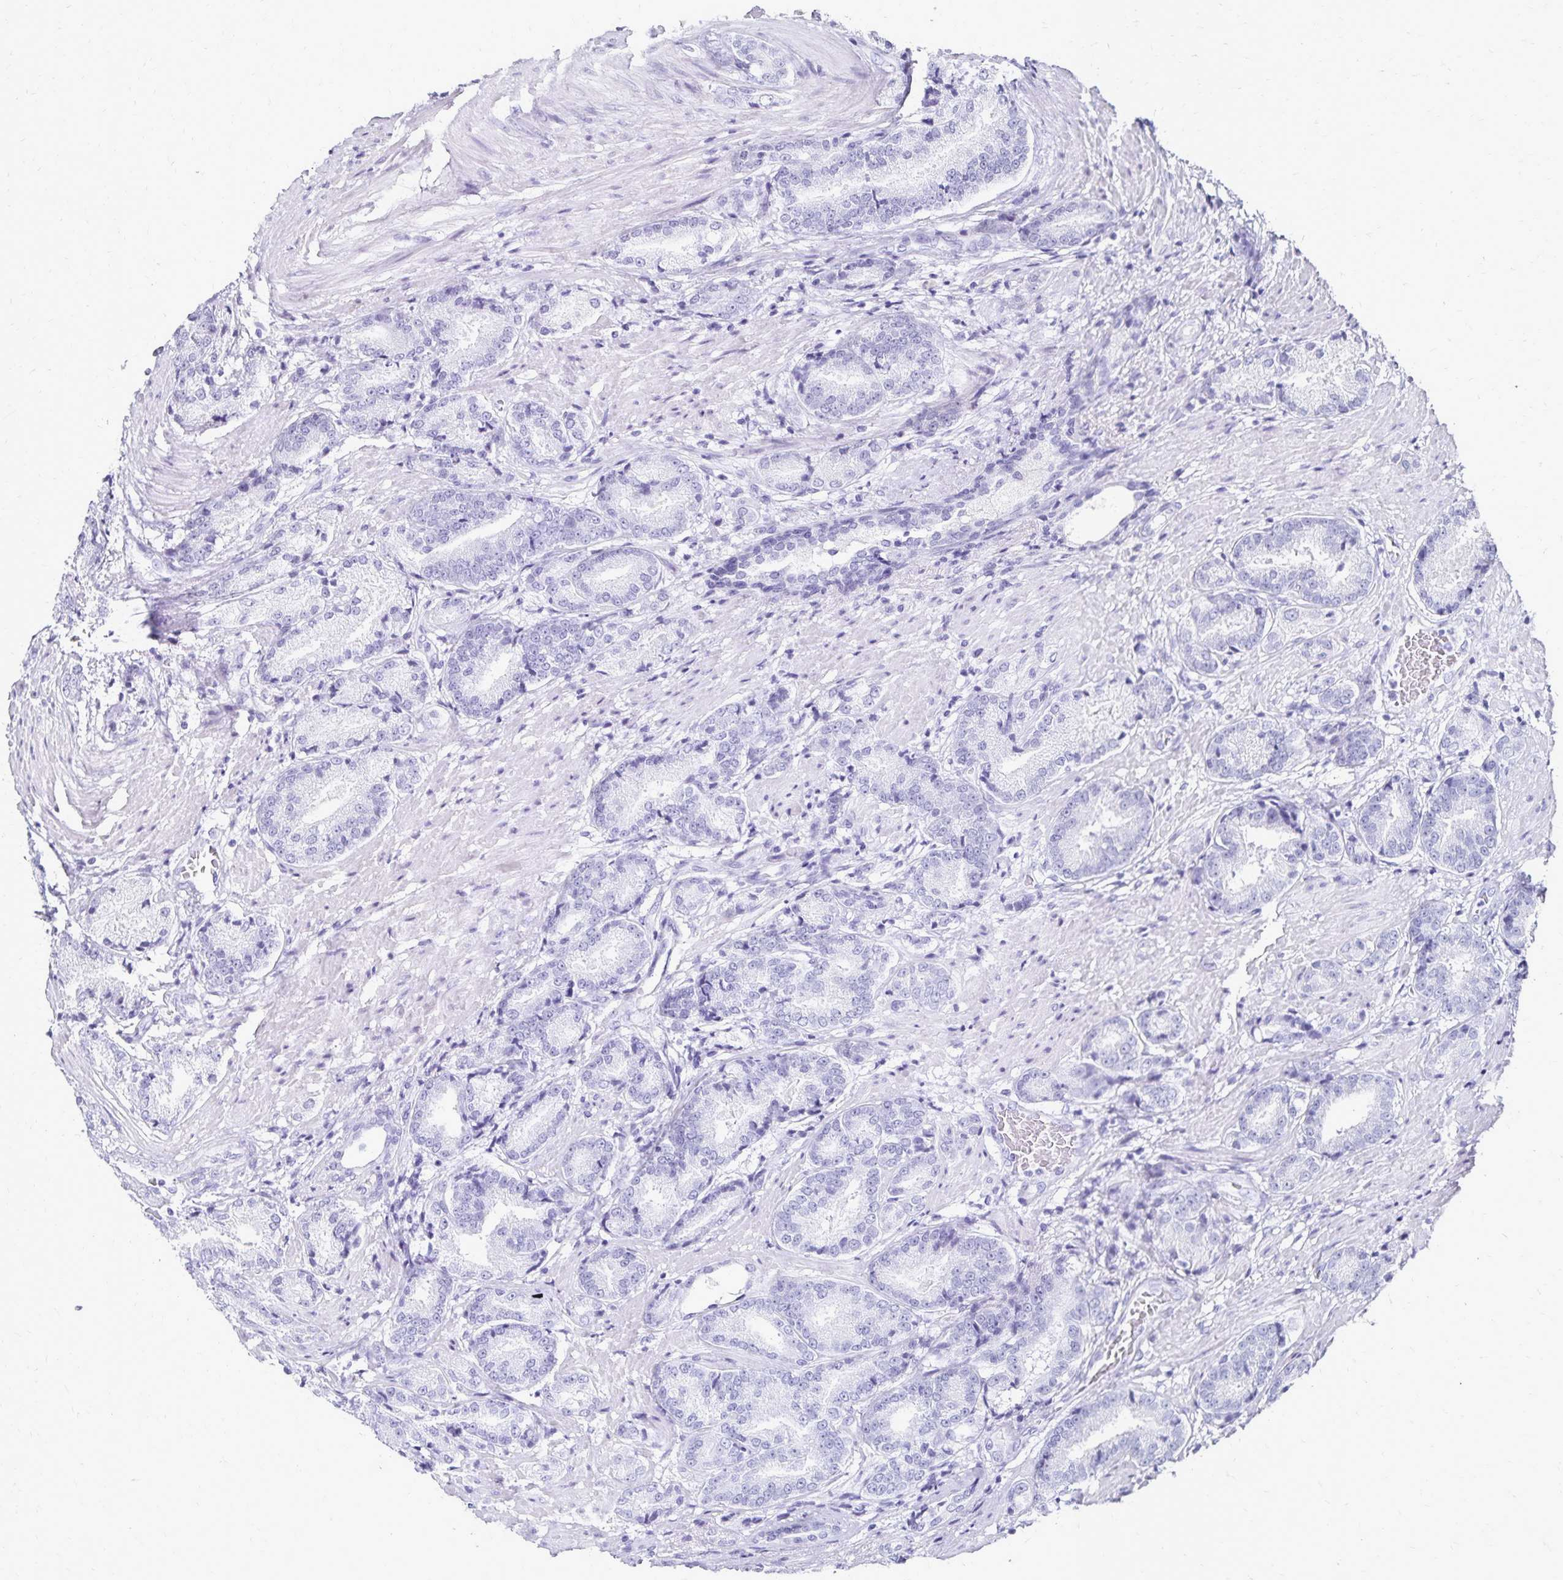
{"staining": {"intensity": "negative", "quantity": "none", "location": "none"}, "tissue": "prostate cancer", "cell_type": "Tumor cells", "image_type": "cancer", "snomed": [{"axis": "morphology", "description": "Adenocarcinoma, High grade"}, {"axis": "topography", "description": "Prostate and seminal vesicle, NOS"}], "caption": "Tumor cells are negative for brown protein staining in adenocarcinoma (high-grade) (prostate). (DAB (3,3'-diaminobenzidine) immunohistochemistry (IHC), high magnification).", "gene": "GIP", "patient": {"sex": "male", "age": 61}}